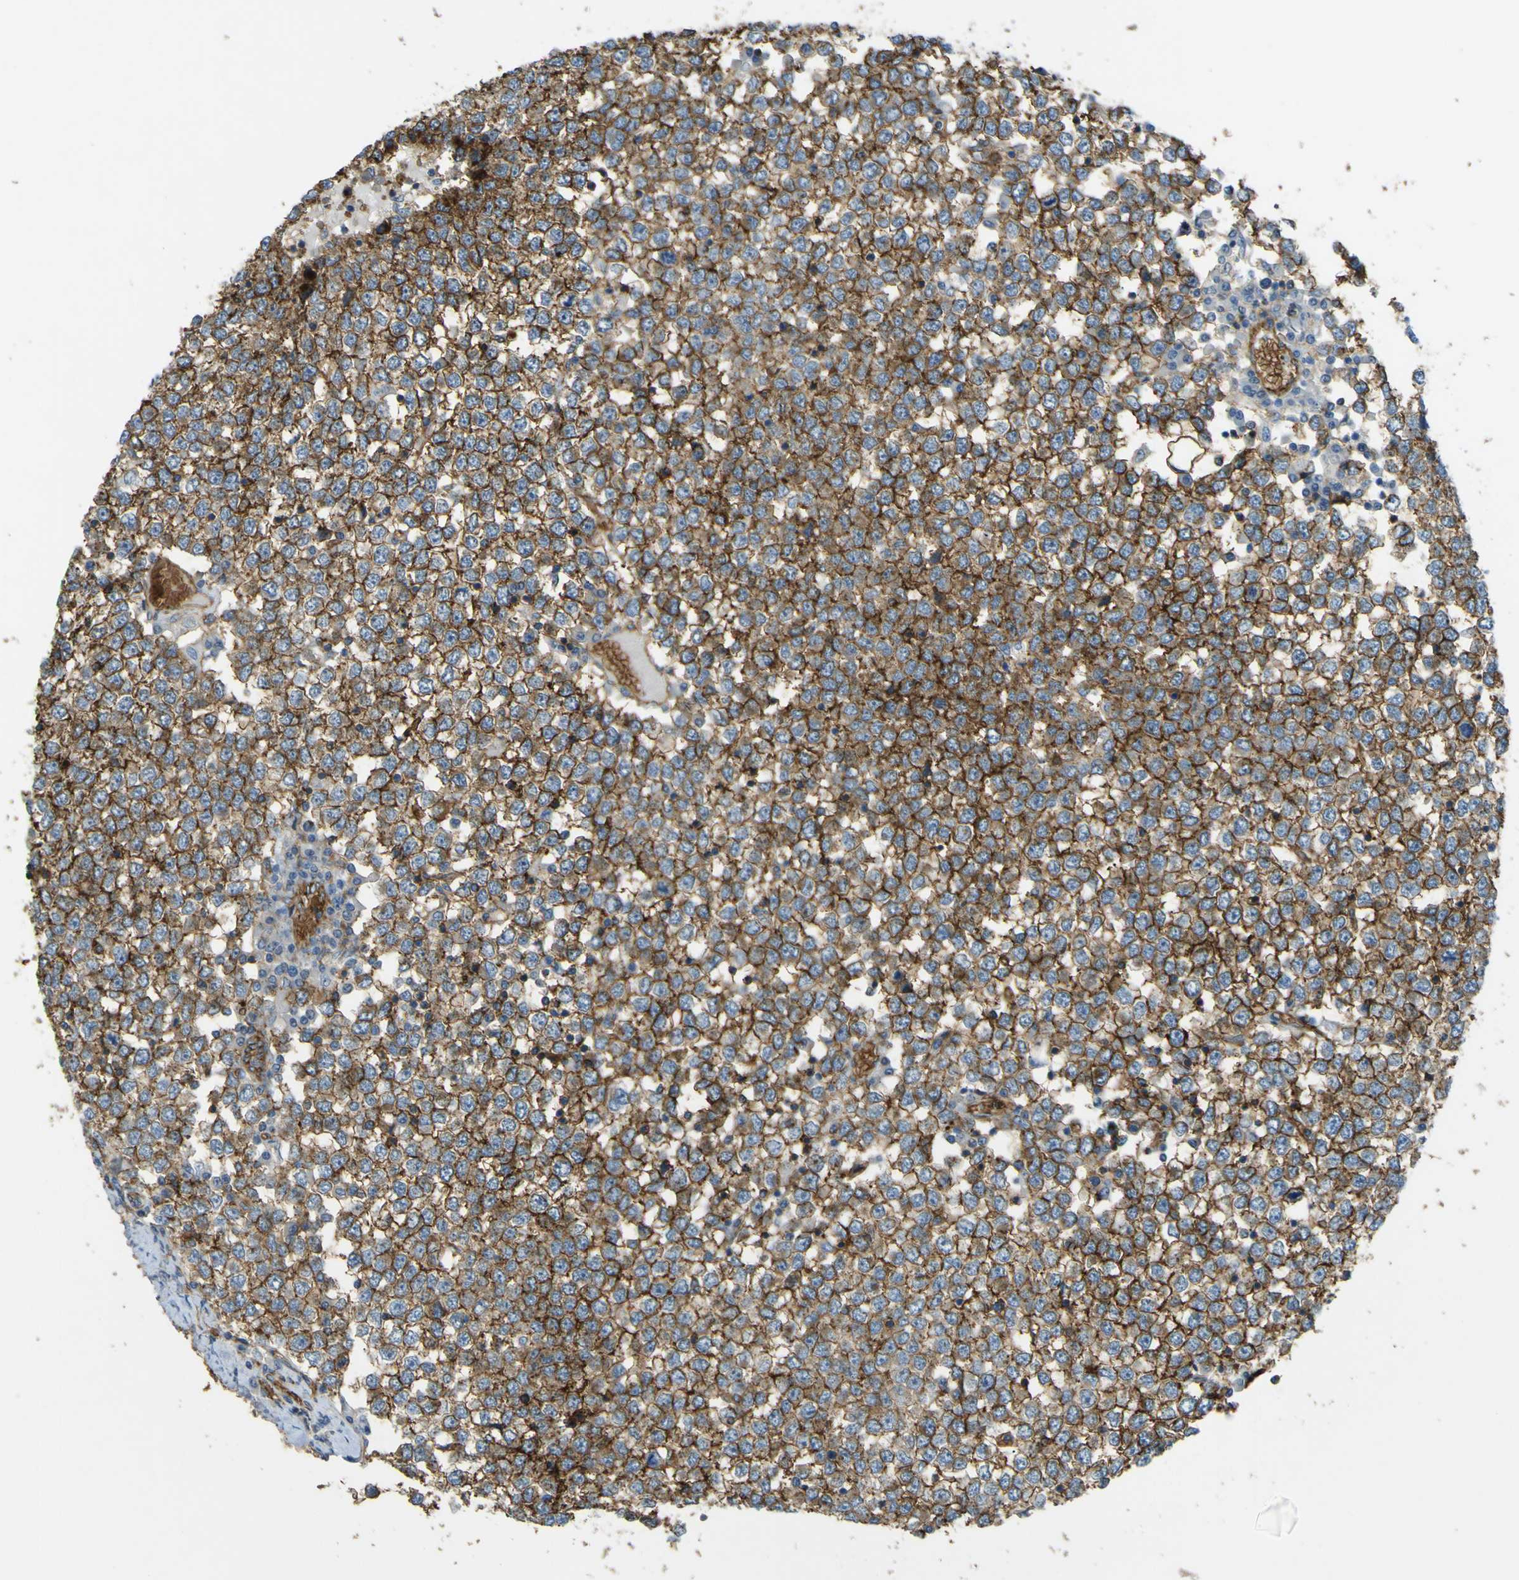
{"staining": {"intensity": "strong", "quantity": ">75%", "location": "cytoplasmic/membranous"}, "tissue": "testis cancer", "cell_type": "Tumor cells", "image_type": "cancer", "snomed": [{"axis": "morphology", "description": "Seminoma, NOS"}, {"axis": "topography", "description": "Testis"}], "caption": "The photomicrograph reveals staining of seminoma (testis), revealing strong cytoplasmic/membranous protein expression (brown color) within tumor cells.", "gene": "PLXDC1", "patient": {"sex": "male", "age": 65}}